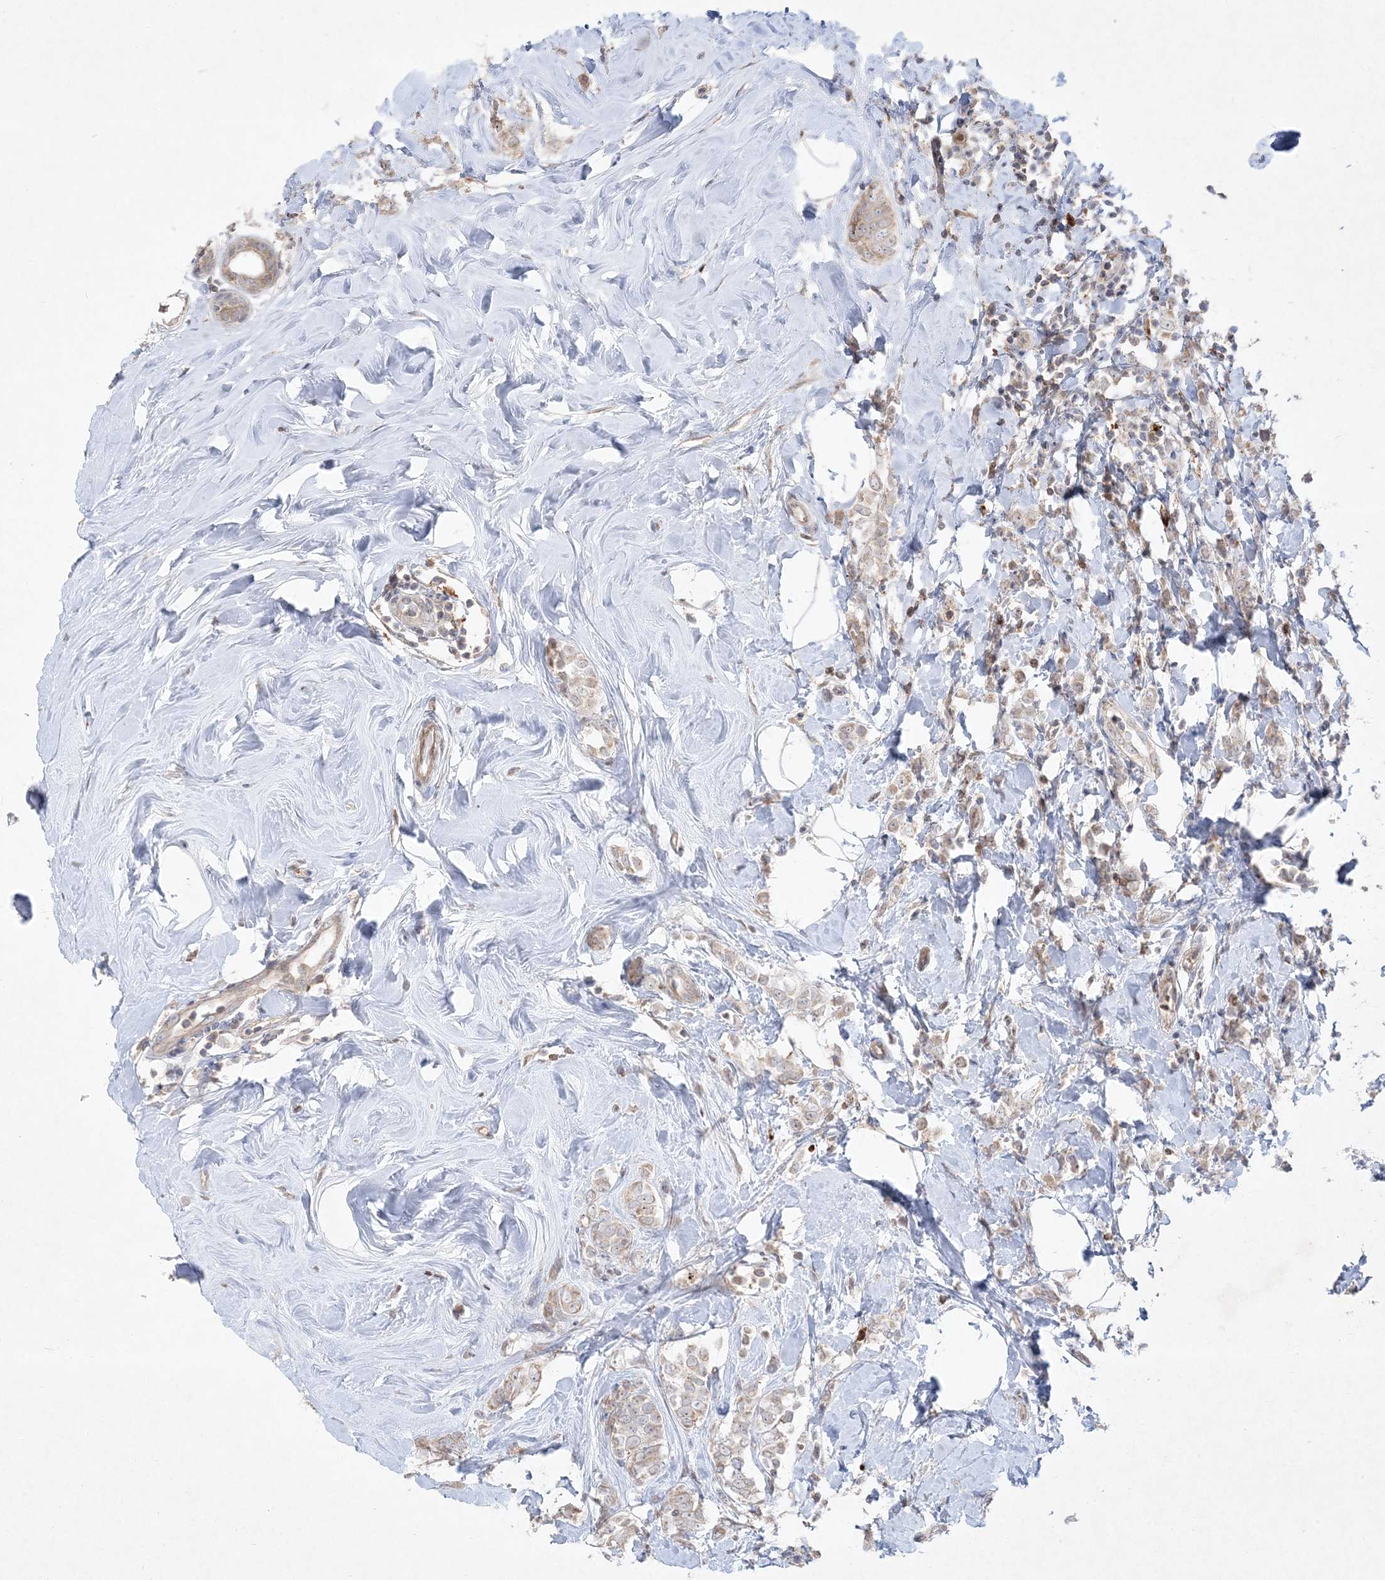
{"staining": {"intensity": "weak", "quantity": "<25%", "location": "cytoplasmic/membranous"}, "tissue": "breast cancer", "cell_type": "Tumor cells", "image_type": "cancer", "snomed": [{"axis": "morphology", "description": "Lobular carcinoma"}, {"axis": "topography", "description": "Breast"}], "caption": "The IHC photomicrograph has no significant expression in tumor cells of breast cancer tissue. (DAB immunohistochemistry, high magnification).", "gene": "CLNK", "patient": {"sex": "female", "age": 47}}